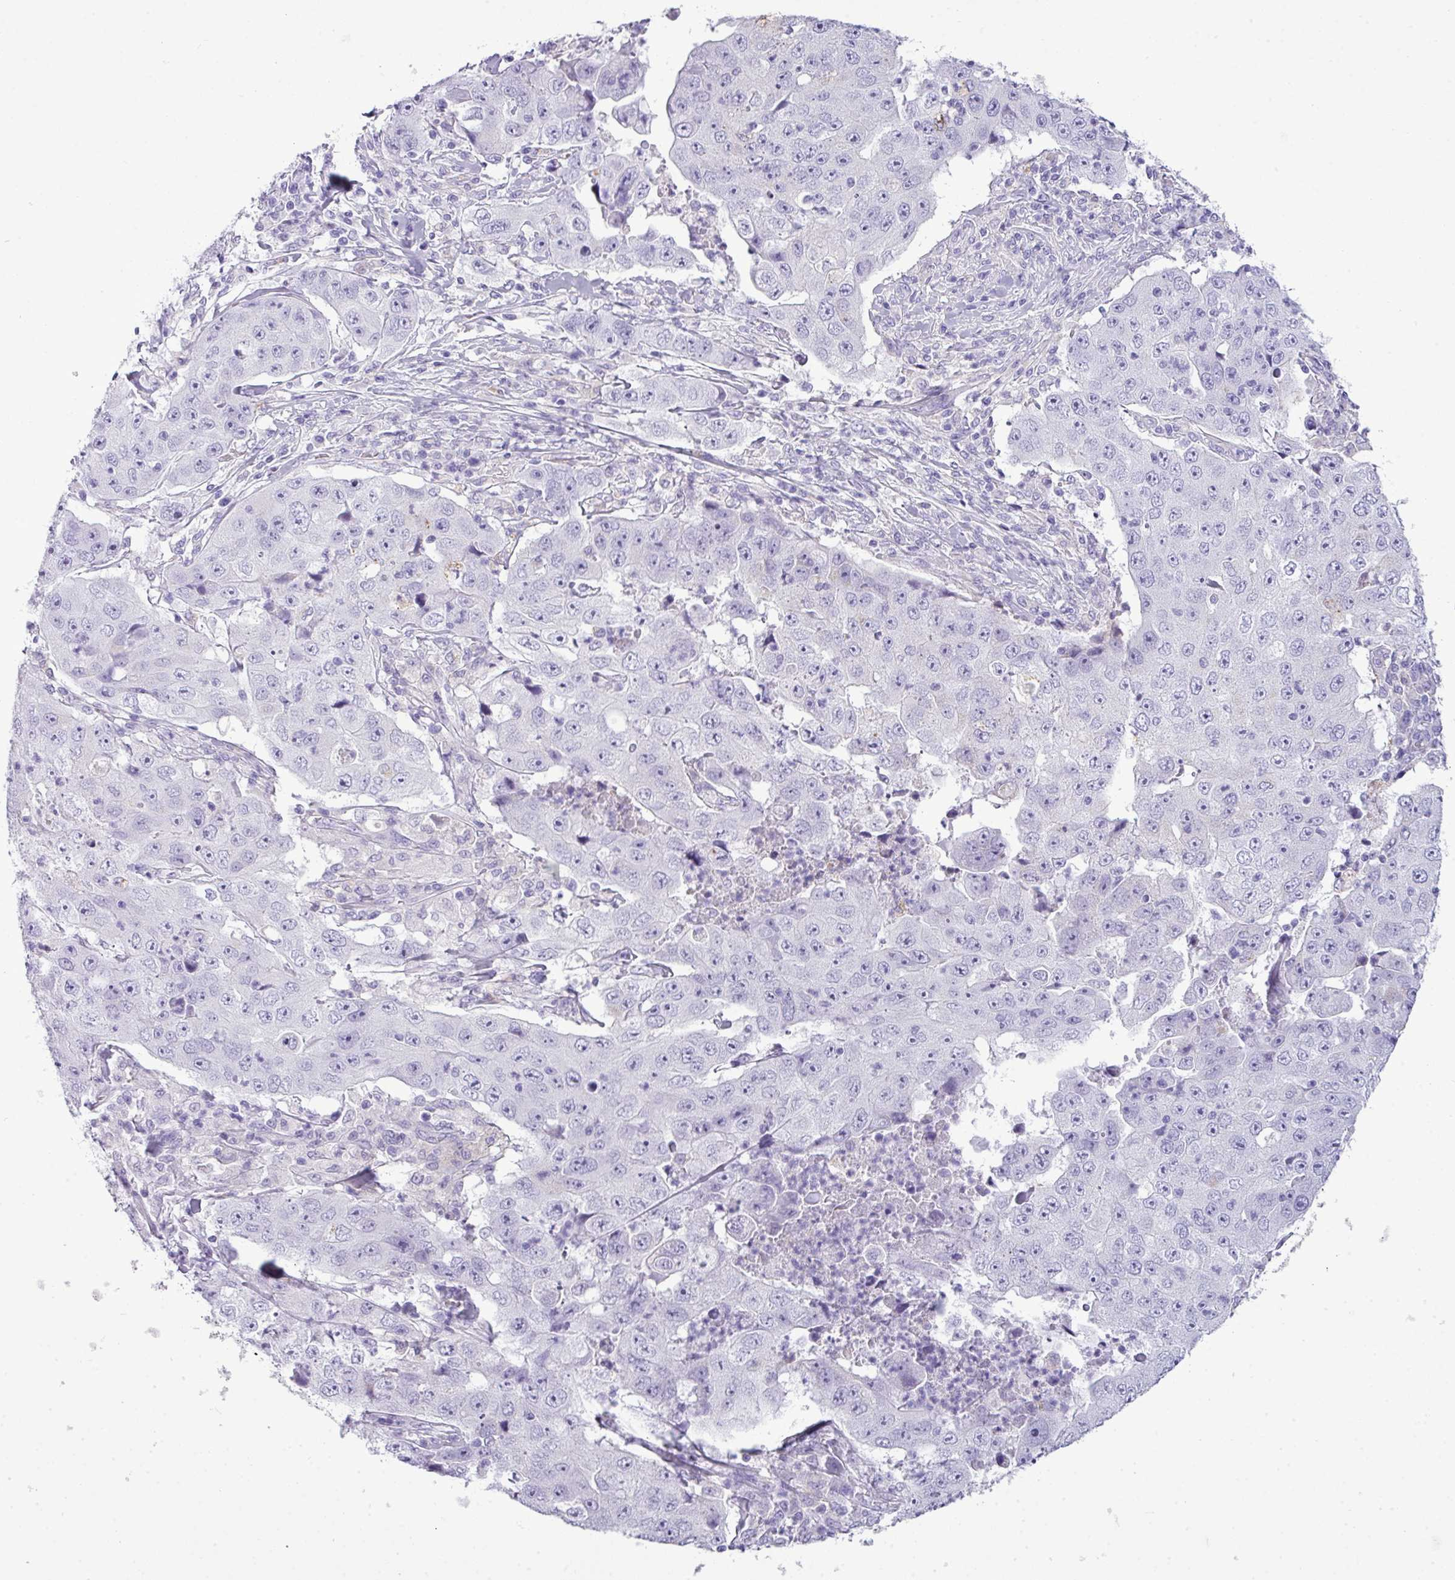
{"staining": {"intensity": "negative", "quantity": "none", "location": "none"}, "tissue": "lung cancer", "cell_type": "Tumor cells", "image_type": "cancer", "snomed": [{"axis": "morphology", "description": "Squamous cell carcinoma, NOS"}, {"axis": "topography", "description": "Lung"}], "caption": "A photomicrograph of lung cancer (squamous cell carcinoma) stained for a protein demonstrates no brown staining in tumor cells.", "gene": "RBMXL2", "patient": {"sex": "male", "age": 64}}